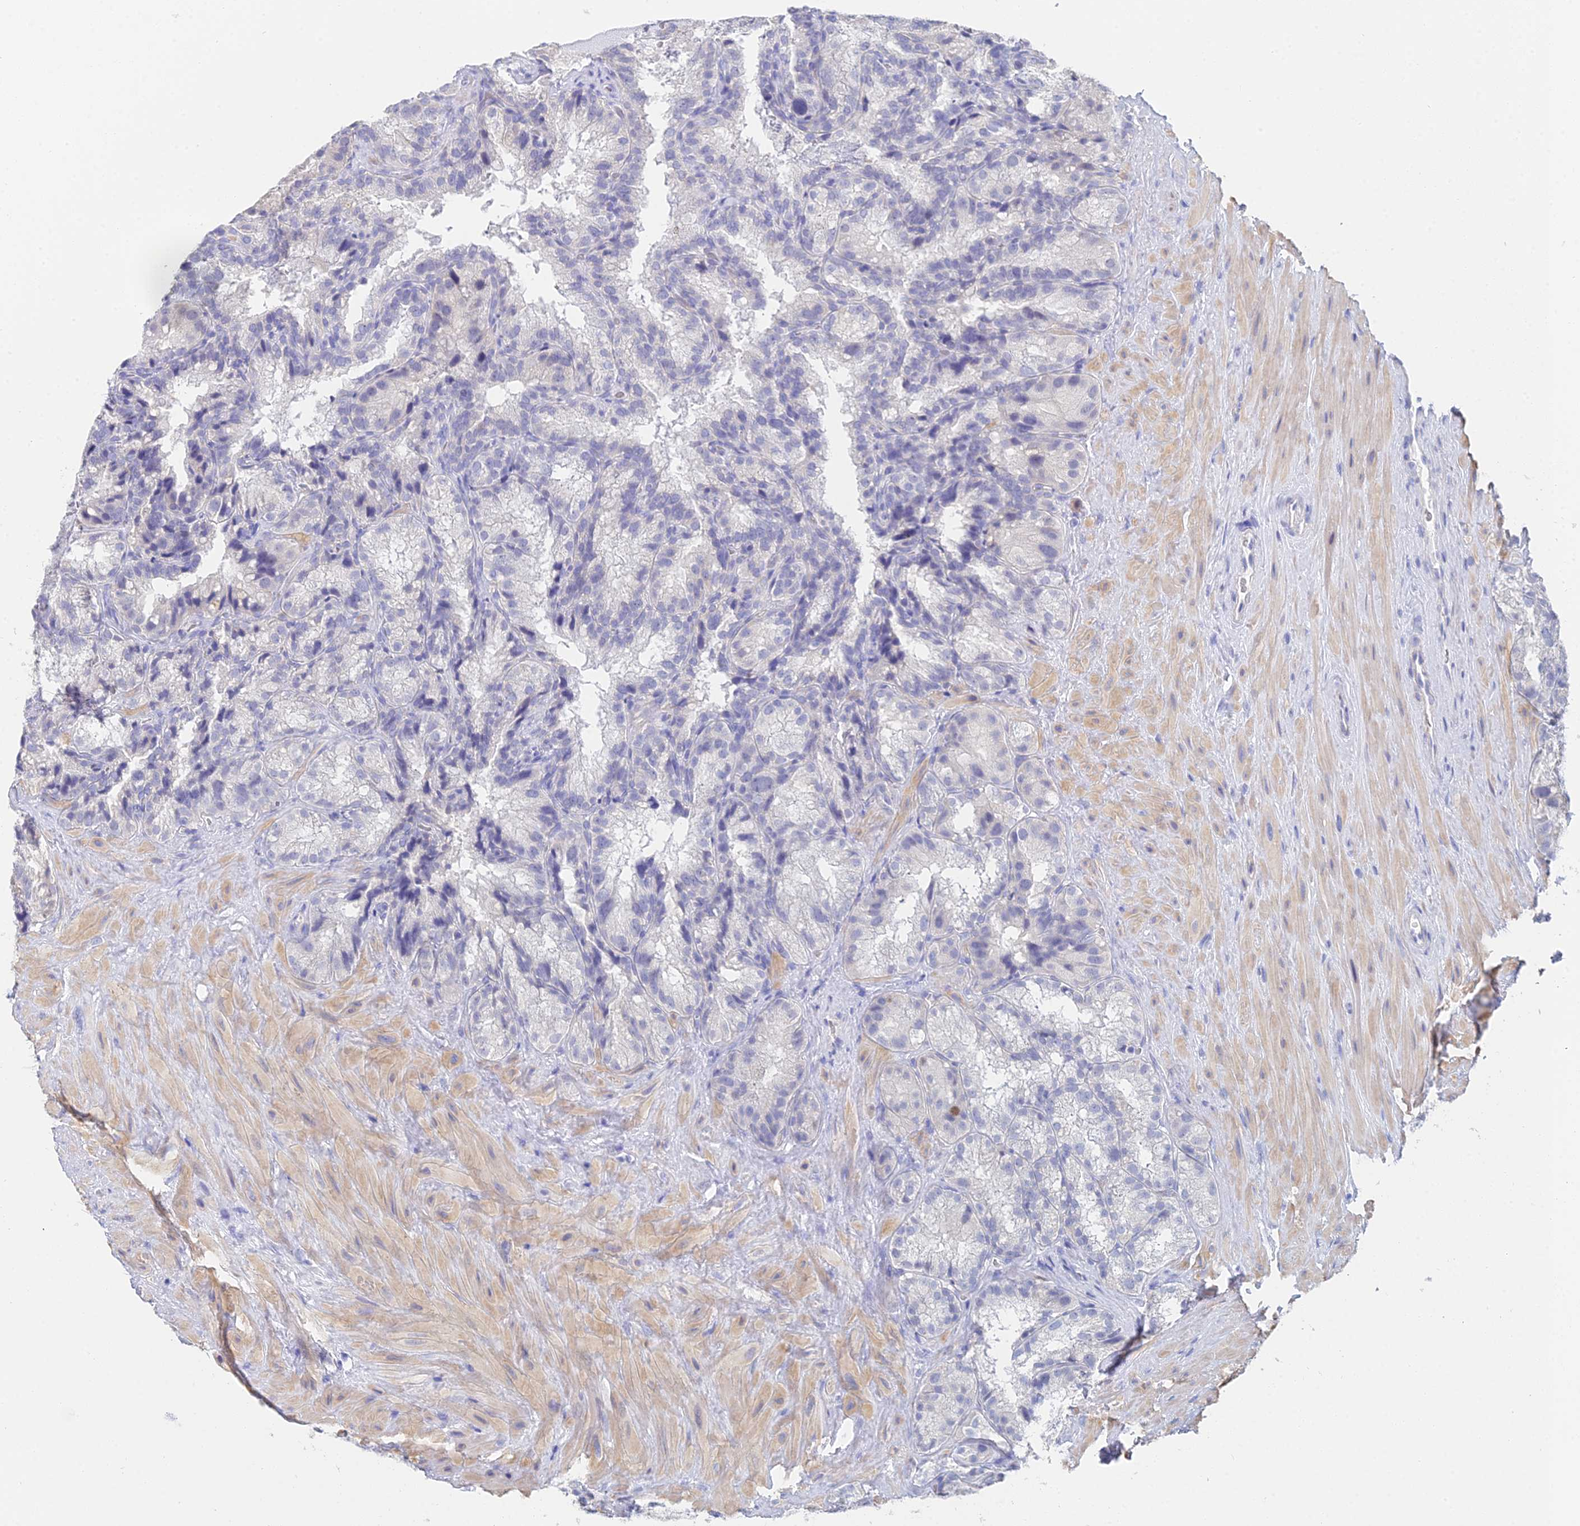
{"staining": {"intensity": "negative", "quantity": "none", "location": "none"}, "tissue": "seminal vesicle", "cell_type": "Glandular cells", "image_type": "normal", "snomed": [{"axis": "morphology", "description": "Normal tissue, NOS"}, {"axis": "topography", "description": "Seminal veicle"}], "caption": "Glandular cells show no significant expression in unremarkable seminal vesicle. Nuclei are stained in blue.", "gene": "MCM2", "patient": {"sex": "male", "age": 58}}